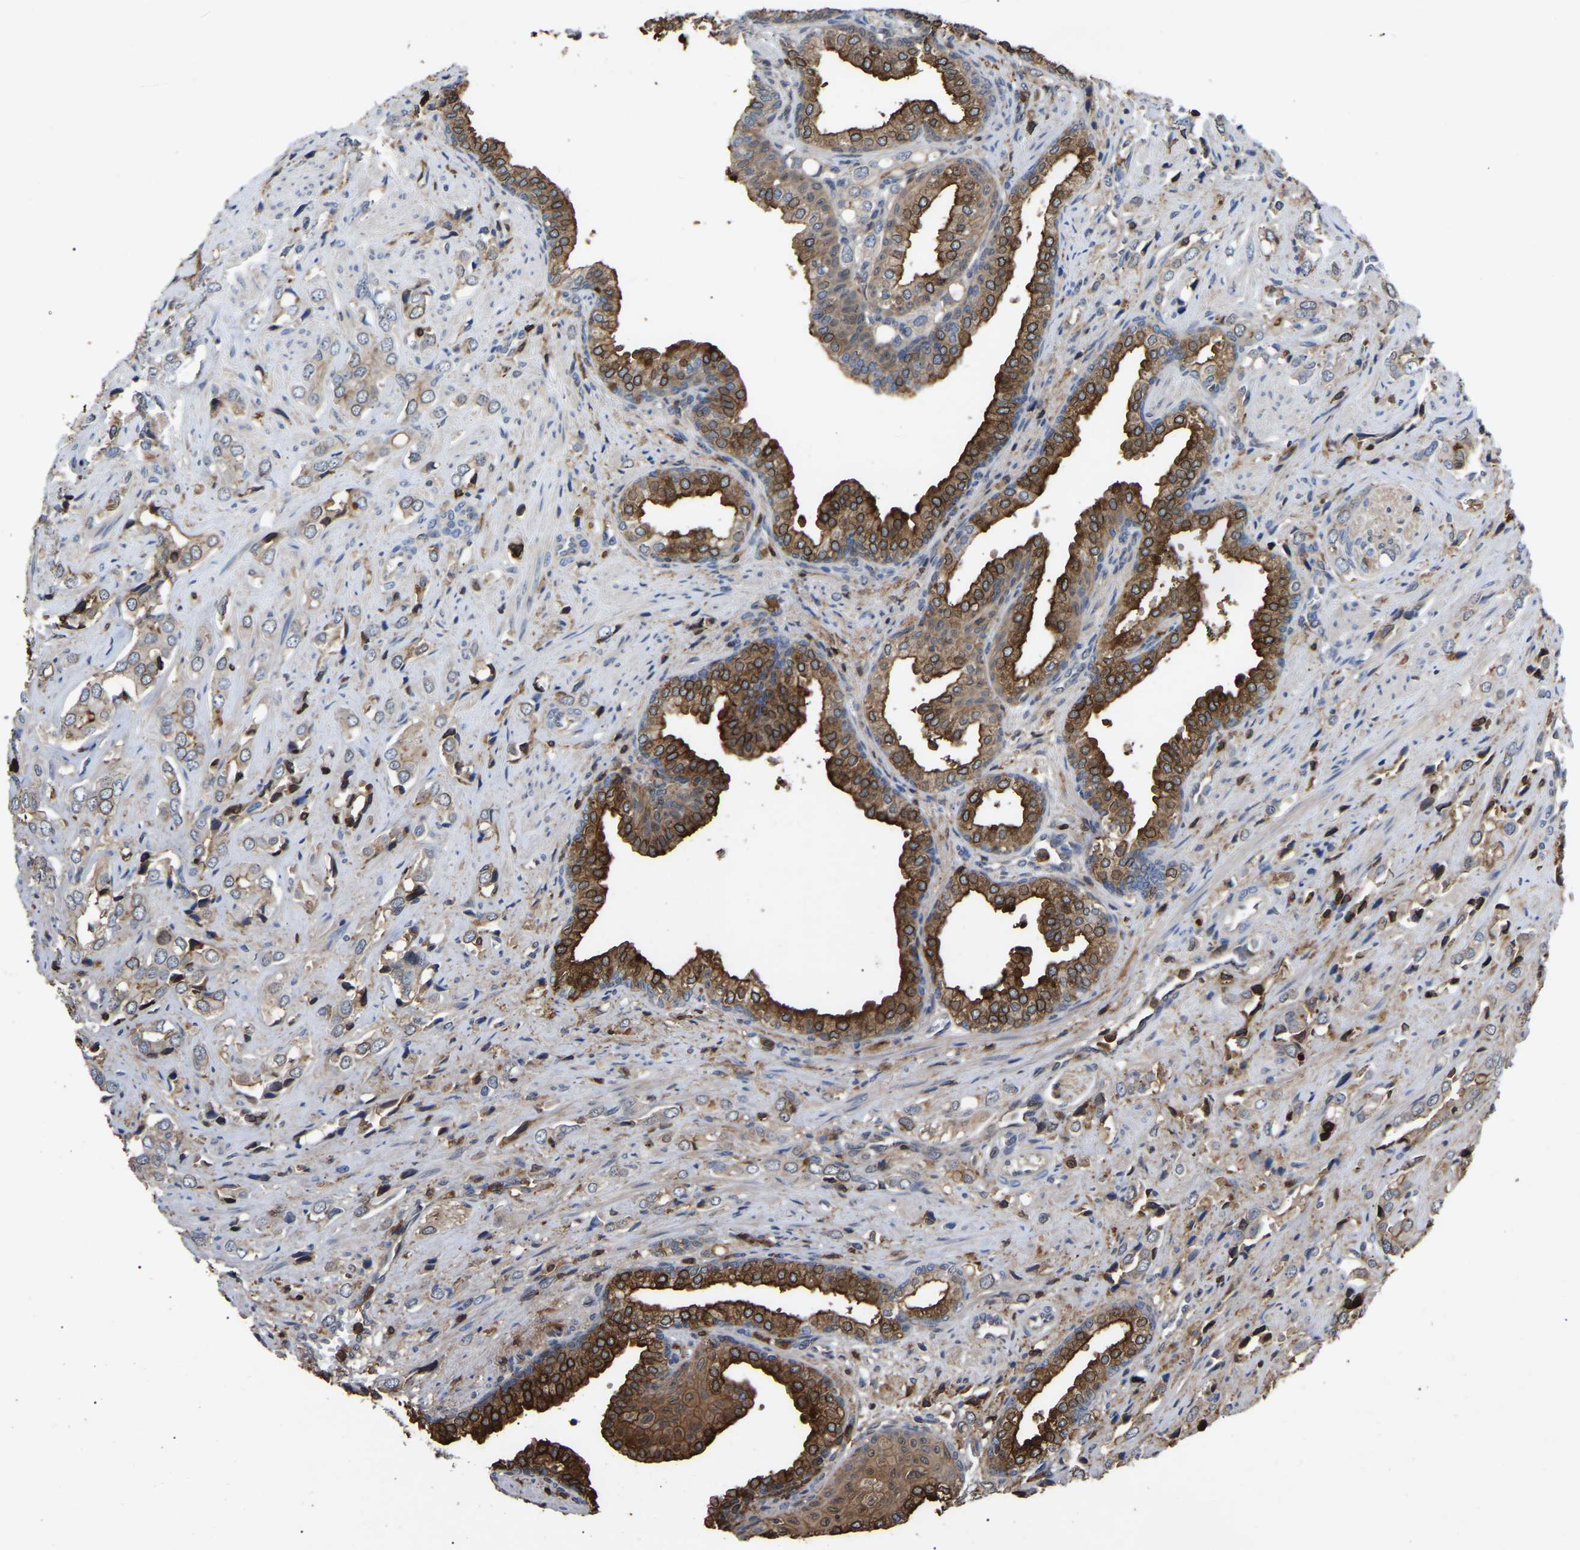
{"staining": {"intensity": "weak", "quantity": "<25%", "location": "cytoplasmic/membranous"}, "tissue": "prostate cancer", "cell_type": "Tumor cells", "image_type": "cancer", "snomed": [{"axis": "morphology", "description": "Adenocarcinoma, High grade"}, {"axis": "topography", "description": "Prostate"}], "caption": "Immunohistochemistry of prostate high-grade adenocarcinoma reveals no staining in tumor cells. (Brightfield microscopy of DAB (3,3'-diaminobenzidine) immunohistochemistry (IHC) at high magnification).", "gene": "CIT", "patient": {"sex": "male", "age": 52}}